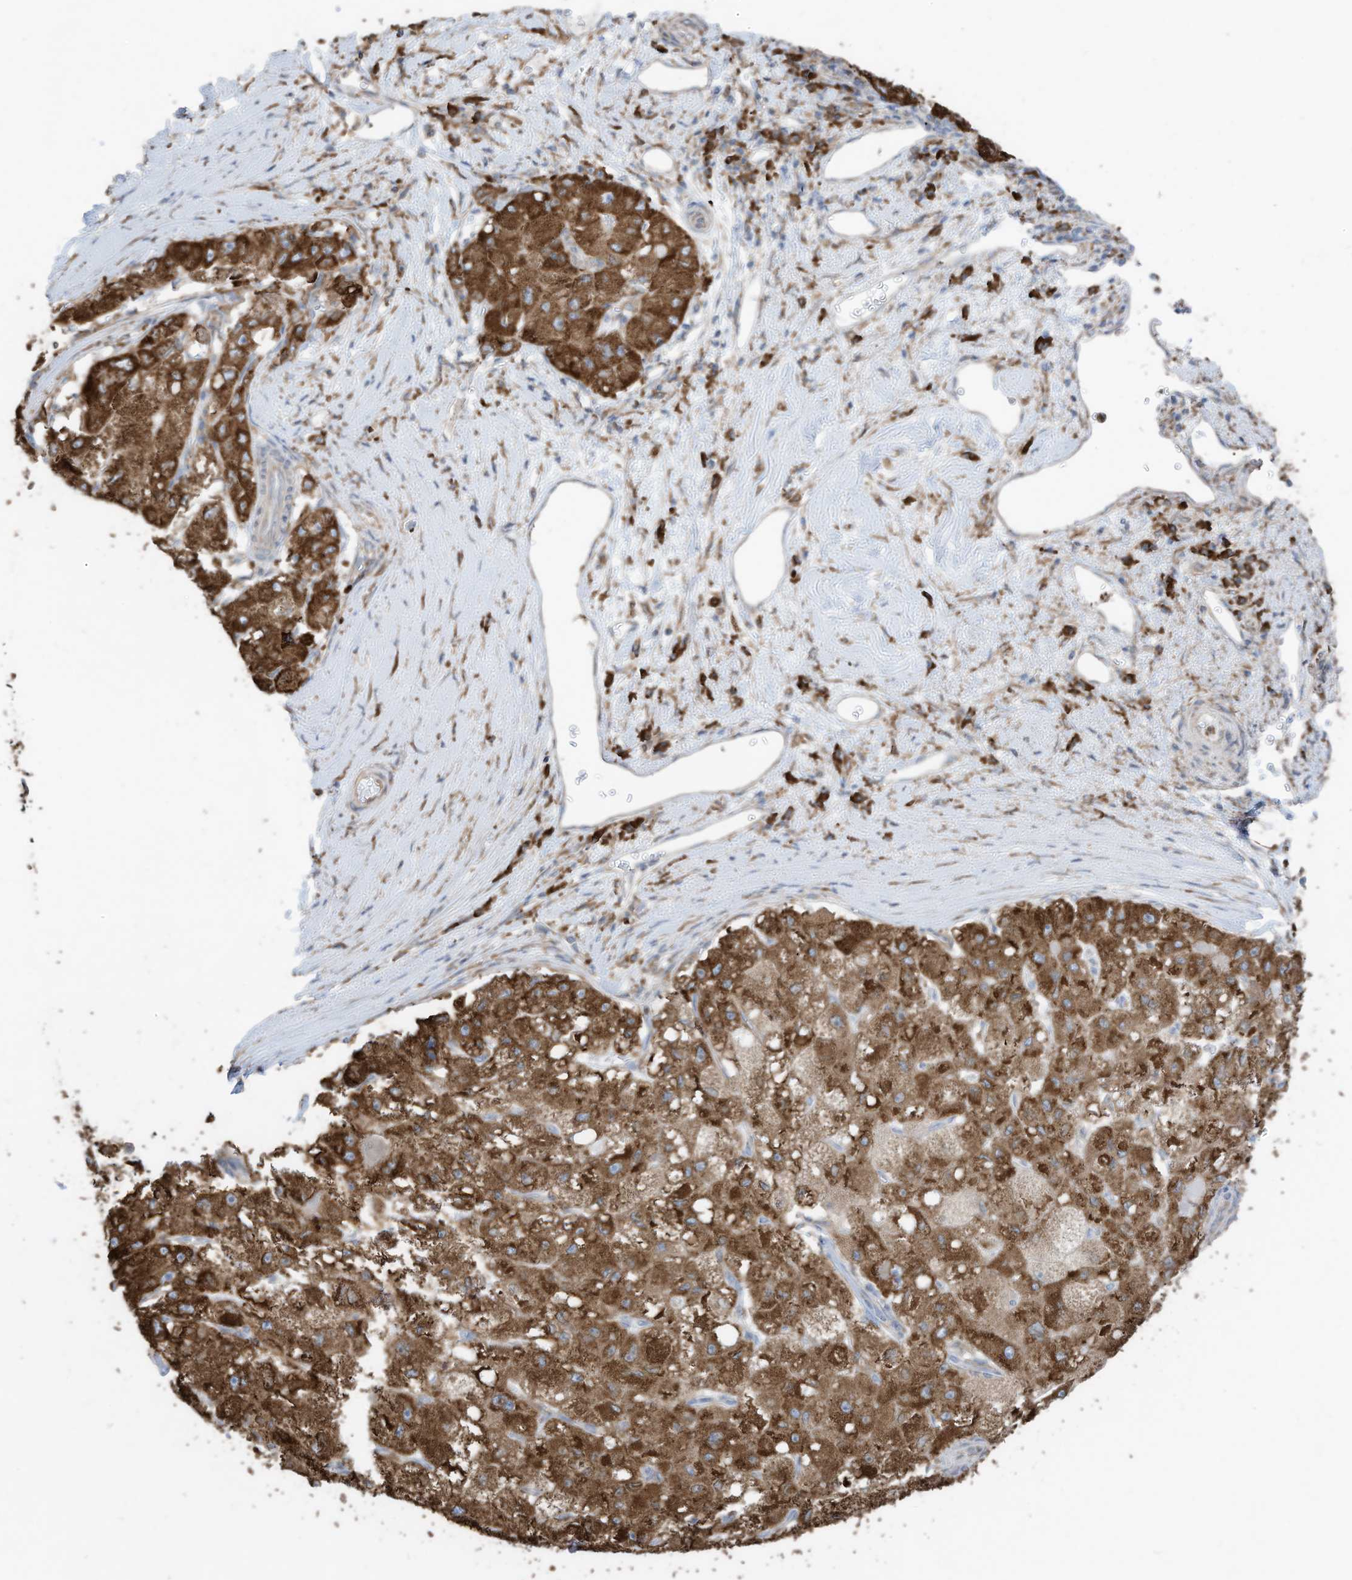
{"staining": {"intensity": "moderate", "quantity": ">75%", "location": "cytoplasmic/membranous"}, "tissue": "liver cancer", "cell_type": "Tumor cells", "image_type": "cancer", "snomed": [{"axis": "morphology", "description": "Carcinoma, Hepatocellular, NOS"}, {"axis": "topography", "description": "Liver"}], "caption": "IHC of liver cancer (hepatocellular carcinoma) displays medium levels of moderate cytoplasmic/membranous positivity in approximately >75% of tumor cells.", "gene": "ZNF354C", "patient": {"sex": "male", "age": 80}}